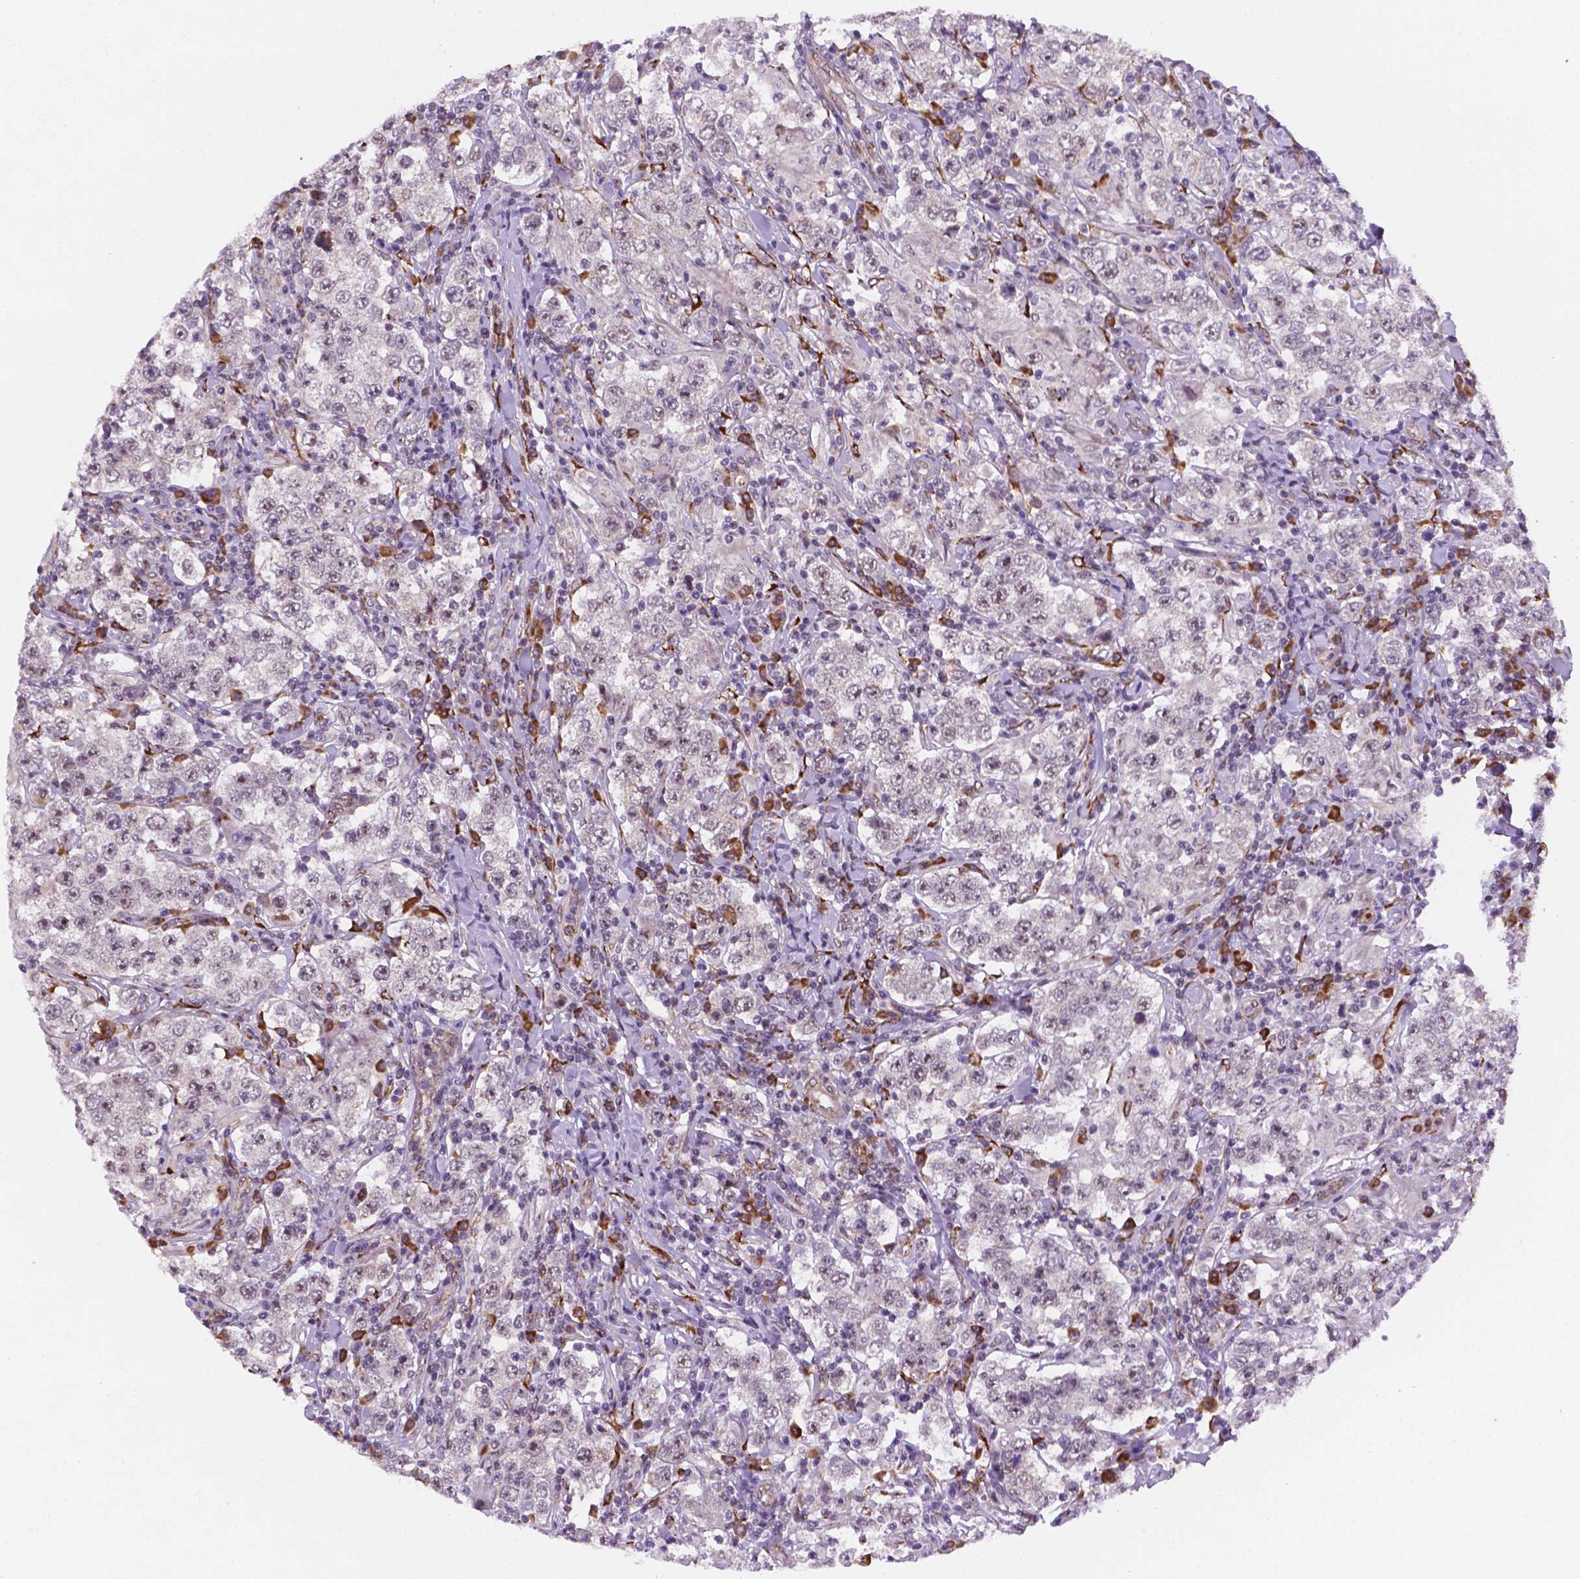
{"staining": {"intensity": "negative", "quantity": "none", "location": "none"}, "tissue": "testis cancer", "cell_type": "Tumor cells", "image_type": "cancer", "snomed": [{"axis": "morphology", "description": "Seminoma, NOS"}, {"axis": "morphology", "description": "Carcinoma, Embryonal, NOS"}, {"axis": "topography", "description": "Testis"}], "caption": "This is a histopathology image of immunohistochemistry staining of testis cancer (embryonal carcinoma), which shows no expression in tumor cells.", "gene": "FNIP1", "patient": {"sex": "male", "age": 41}}